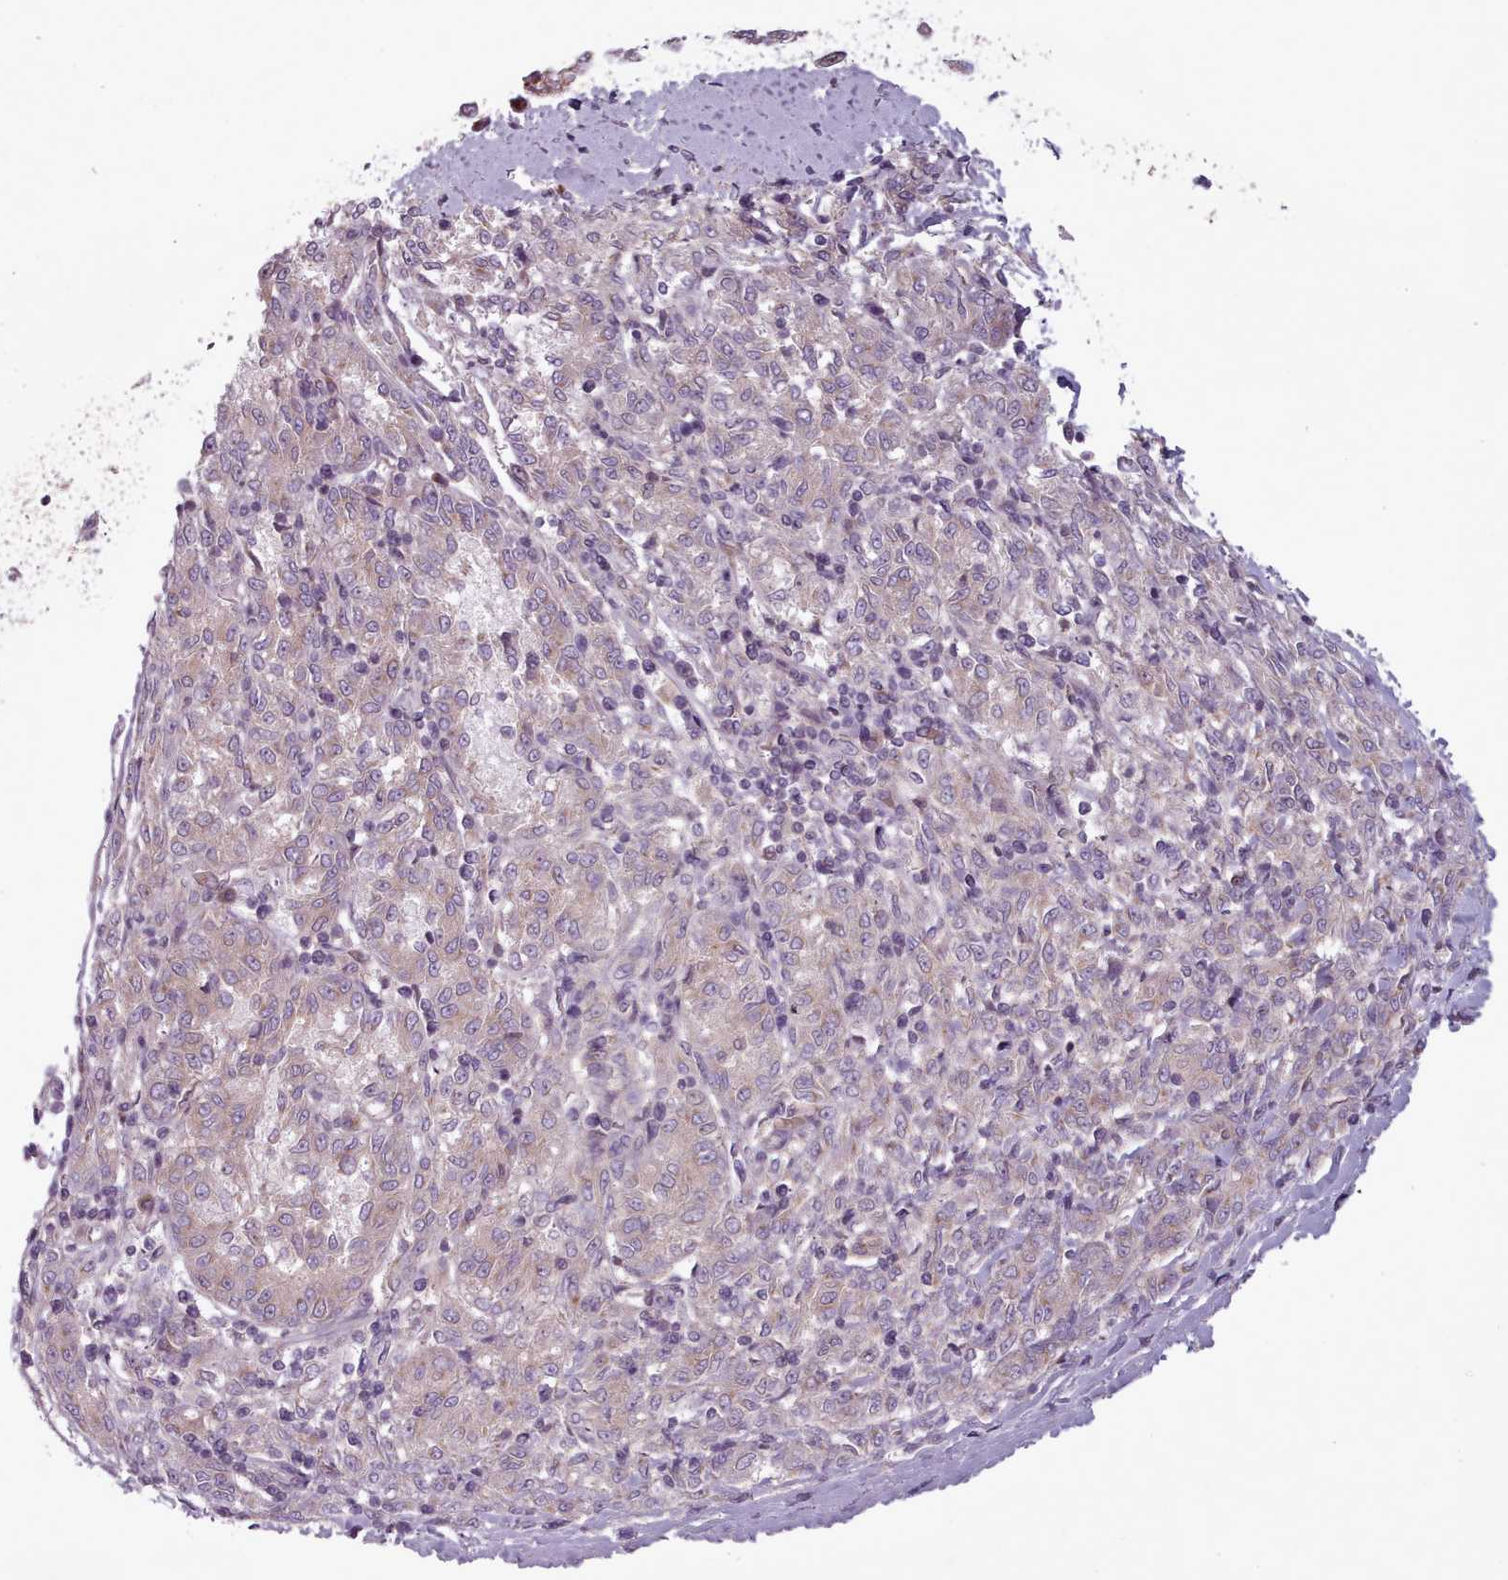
{"staining": {"intensity": "negative", "quantity": "none", "location": "none"}, "tissue": "melanoma", "cell_type": "Tumor cells", "image_type": "cancer", "snomed": [{"axis": "morphology", "description": "Malignant melanoma, NOS"}, {"axis": "topography", "description": "Skin"}], "caption": "The histopathology image shows no significant staining in tumor cells of malignant melanoma.", "gene": "LAPTM5", "patient": {"sex": "female", "age": 72}}